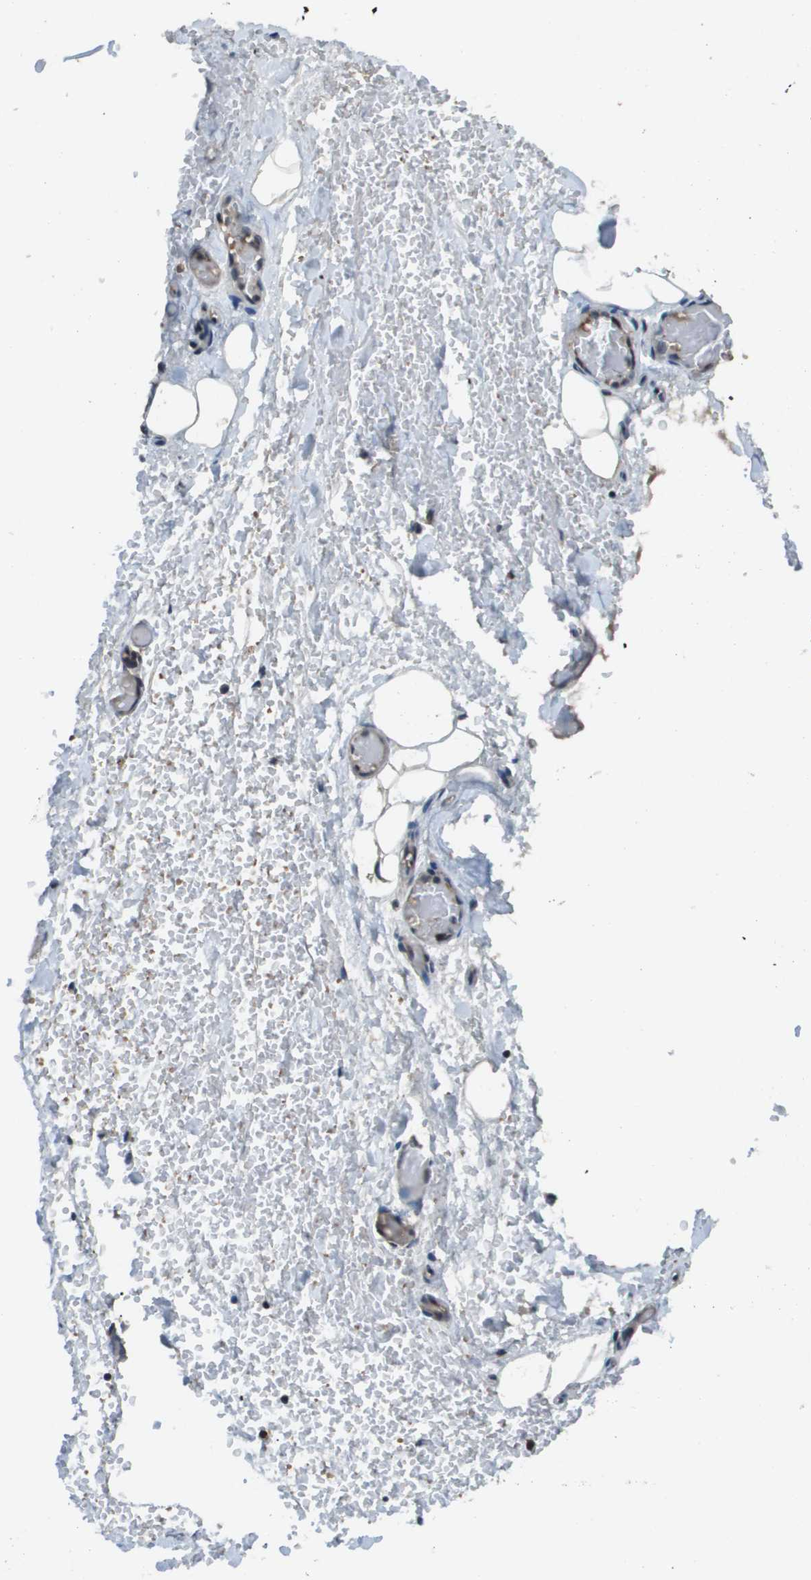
{"staining": {"intensity": "negative", "quantity": "none", "location": "none"}, "tissue": "adipose tissue", "cell_type": "Adipocytes", "image_type": "normal", "snomed": [{"axis": "morphology", "description": "Normal tissue, NOS"}, {"axis": "morphology", "description": "Adenocarcinoma, NOS"}, {"axis": "topography", "description": "Esophagus"}], "caption": "An immunohistochemistry micrograph of unremarkable adipose tissue is shown. There is no staining in adipocytes of adipose tissue.", "gene": "EIF3B", "patient": {"sex": "male", "age": 62}}